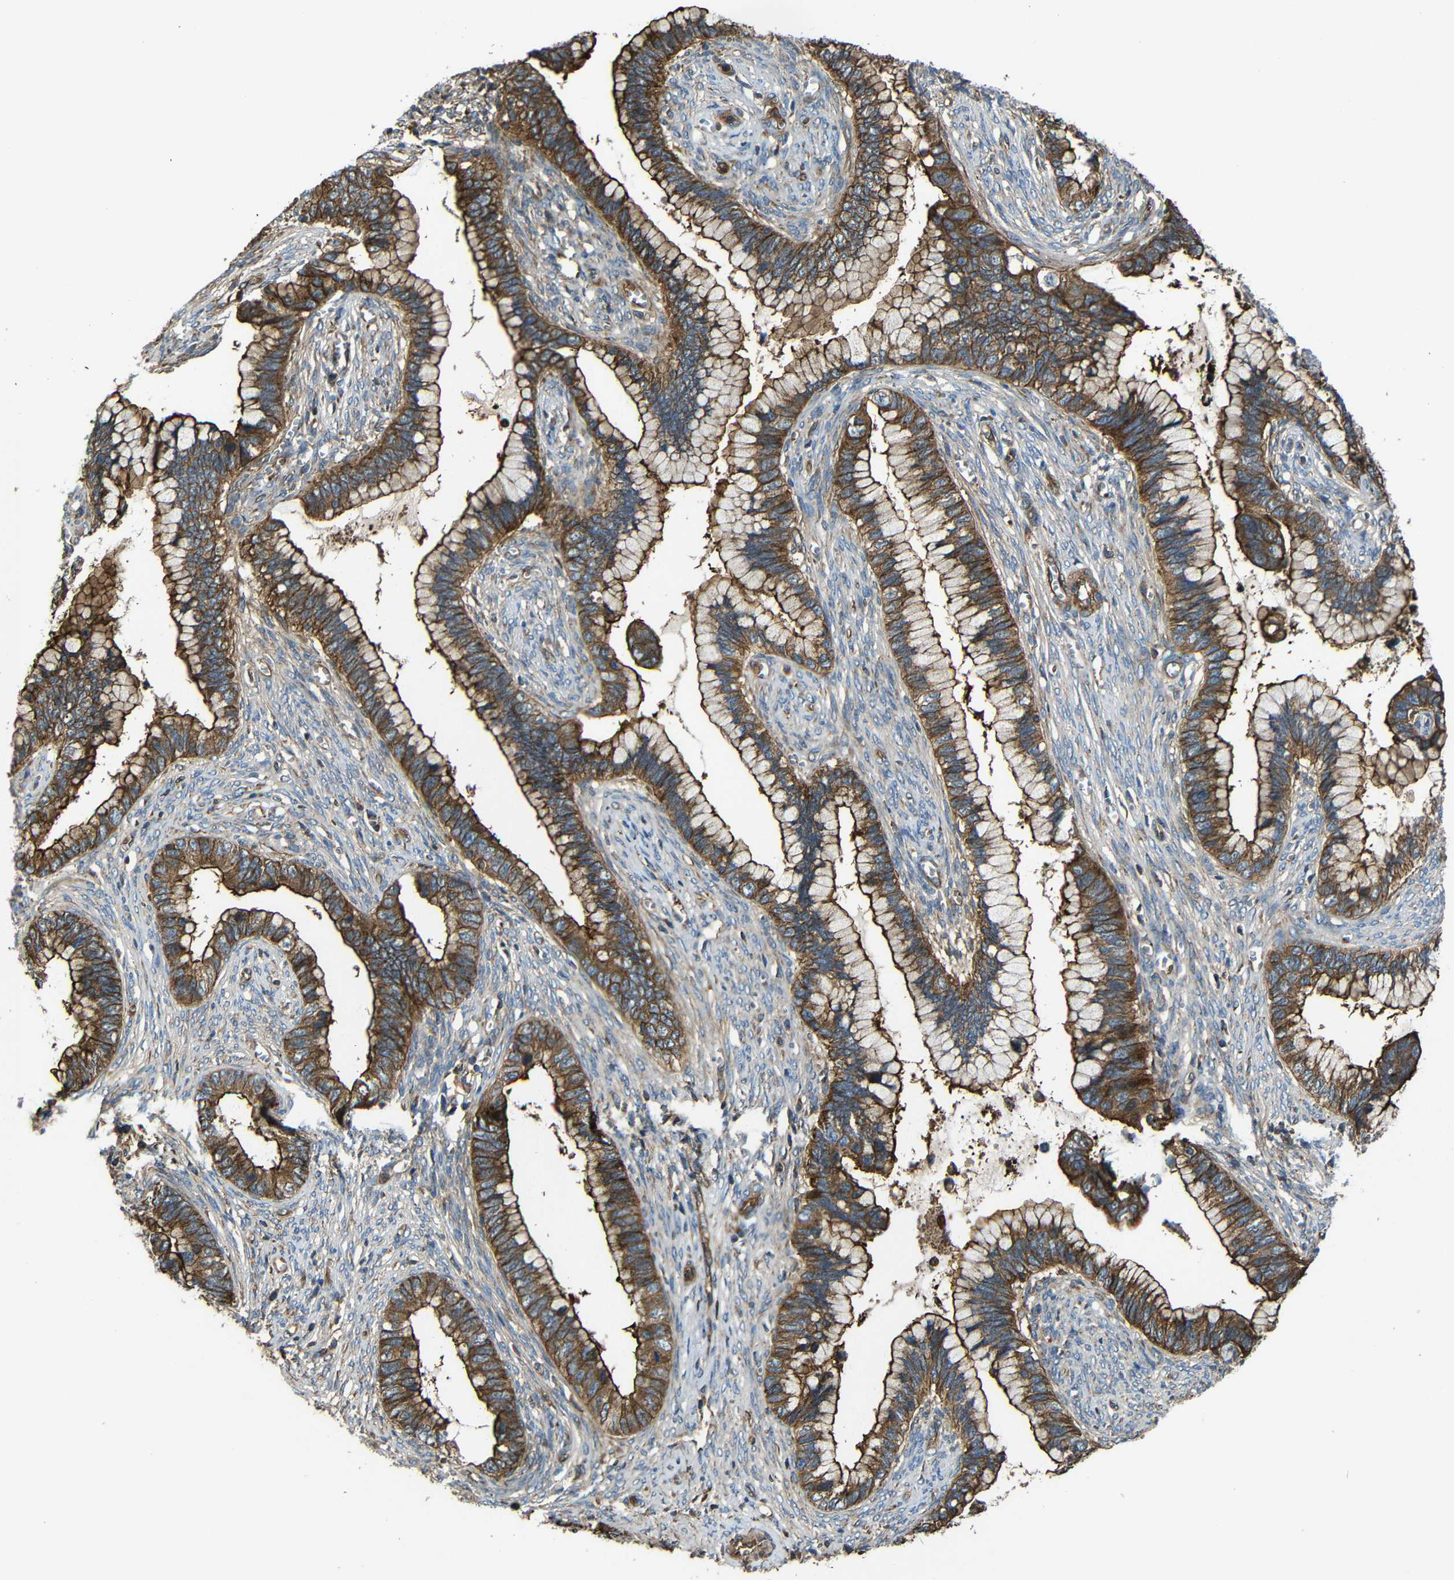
{"staining": {"intensity": "strong", "quantity": ">75%", "location": "cytoplasmic/membranous"}, "tissue": "cervical cancer", "cell_type": "Tumor cells", "image_type": "cancer", "snomed": [{"axis": "morphology", "description": "Adenocarcinoma, NOS"}, {"axis": "topography", "description": "Cervix"}], "caption": "Protein expression analysis of human cervical cancer reveals strong cytoplasmic/membranous staining in approximately >75% of tumor cells. The protein of interest is stained brown, and the nuclei are stained in blue (DAB (3,3'-diaminobenzidine) IHC with brightfield microscopy, high magnification).", "gene": "PTCH1", "patient": {"sex": "female", "age": 44}}